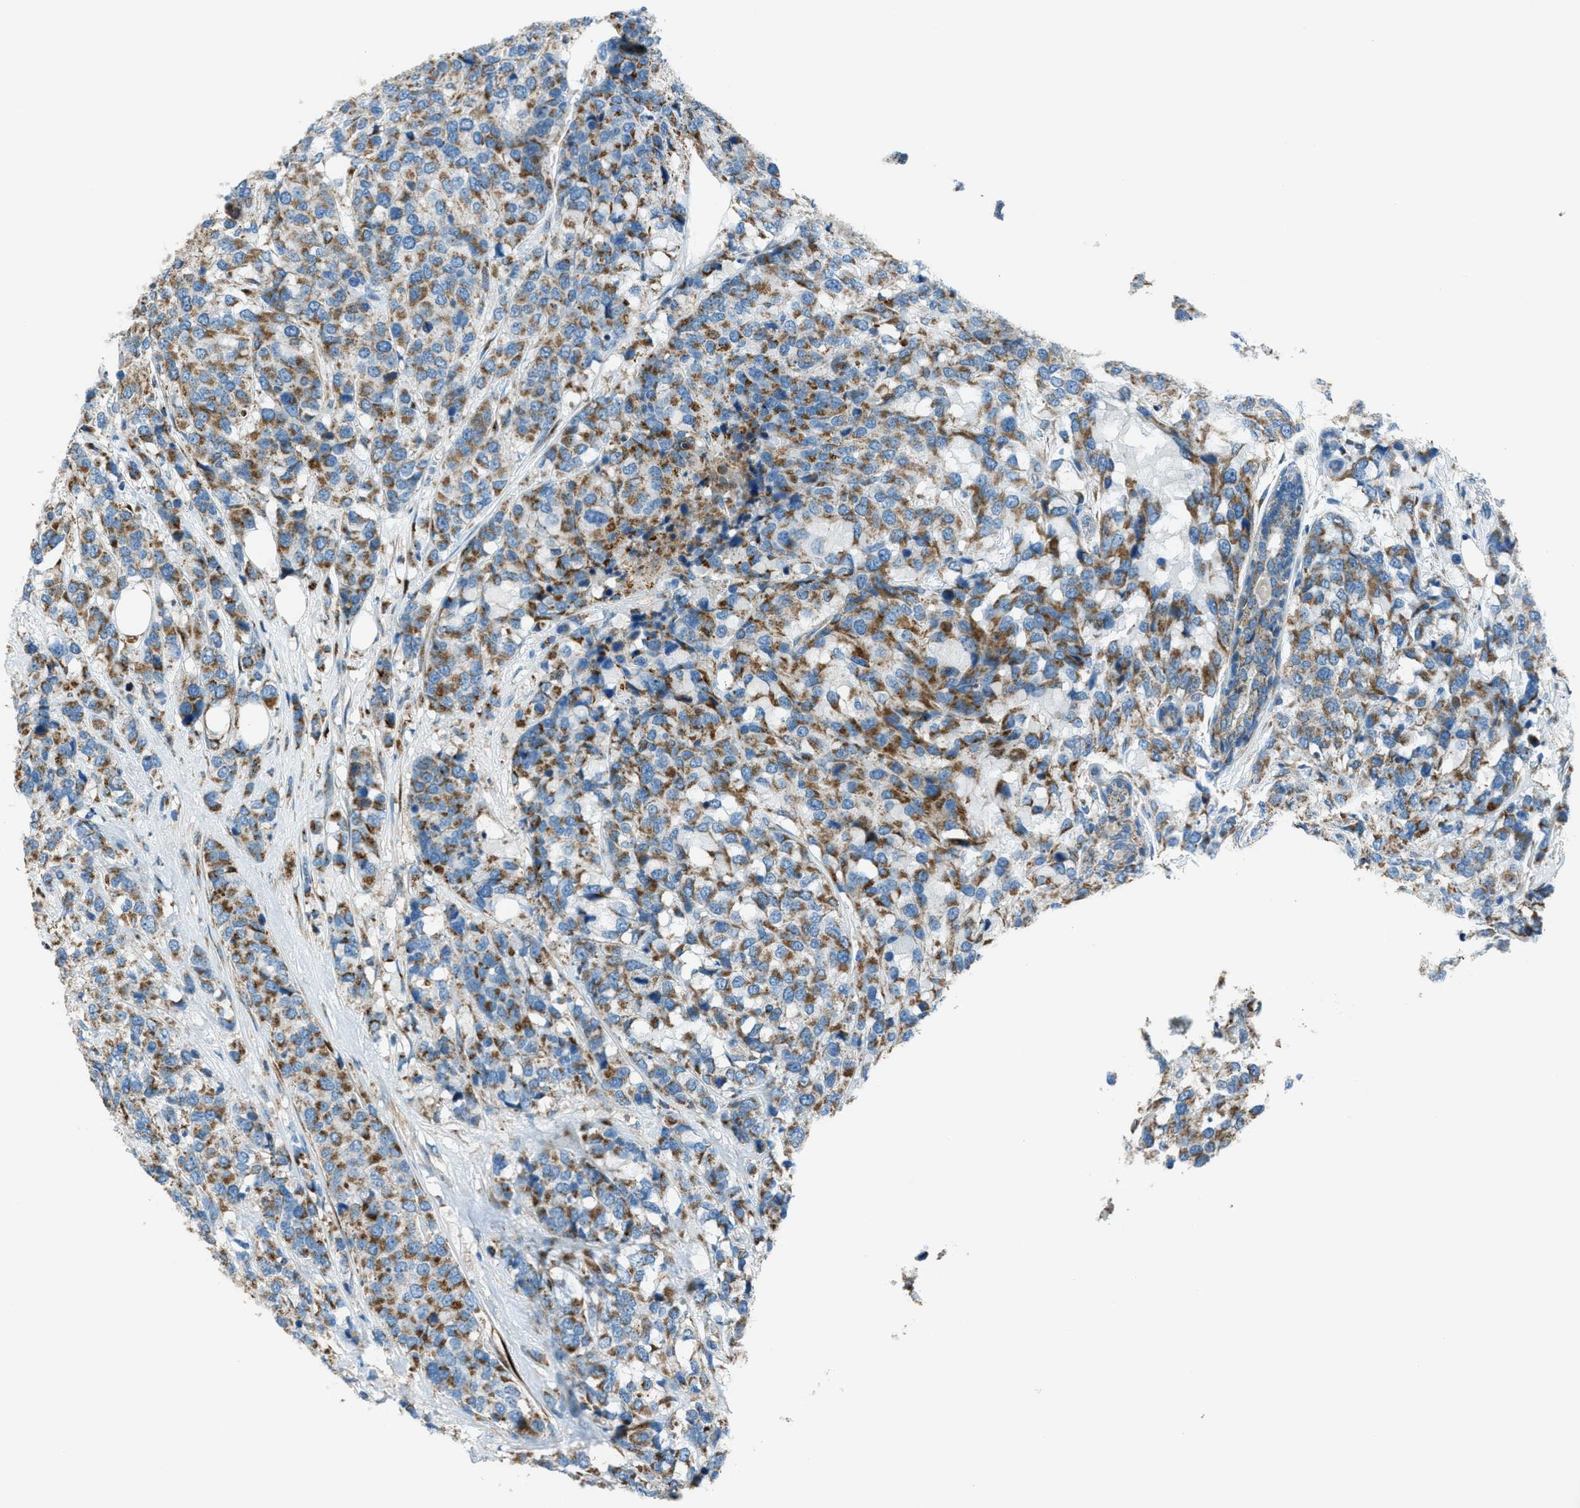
{"staining": {"intensity": "moderate", "quantity": ">75%", "location": "cytoplasmic/membranous"}, "tissue": "breast cancer", "cell_type": "Tumor cells", "image_type": "cancer", "snomed": [{"axis": "morphology", "description": "Lobular carcinoma"}, {"axis": "topography", "description": "Breast"}], "caption": "This photomicrograph displays IHC staining of lobular carcinoma (breast), with medium moderate cytoplasmic/membranous staining in about >75% of tumor cells.", "gene": "BCKDK", "patient": {"sex": "female", "age": 59}}